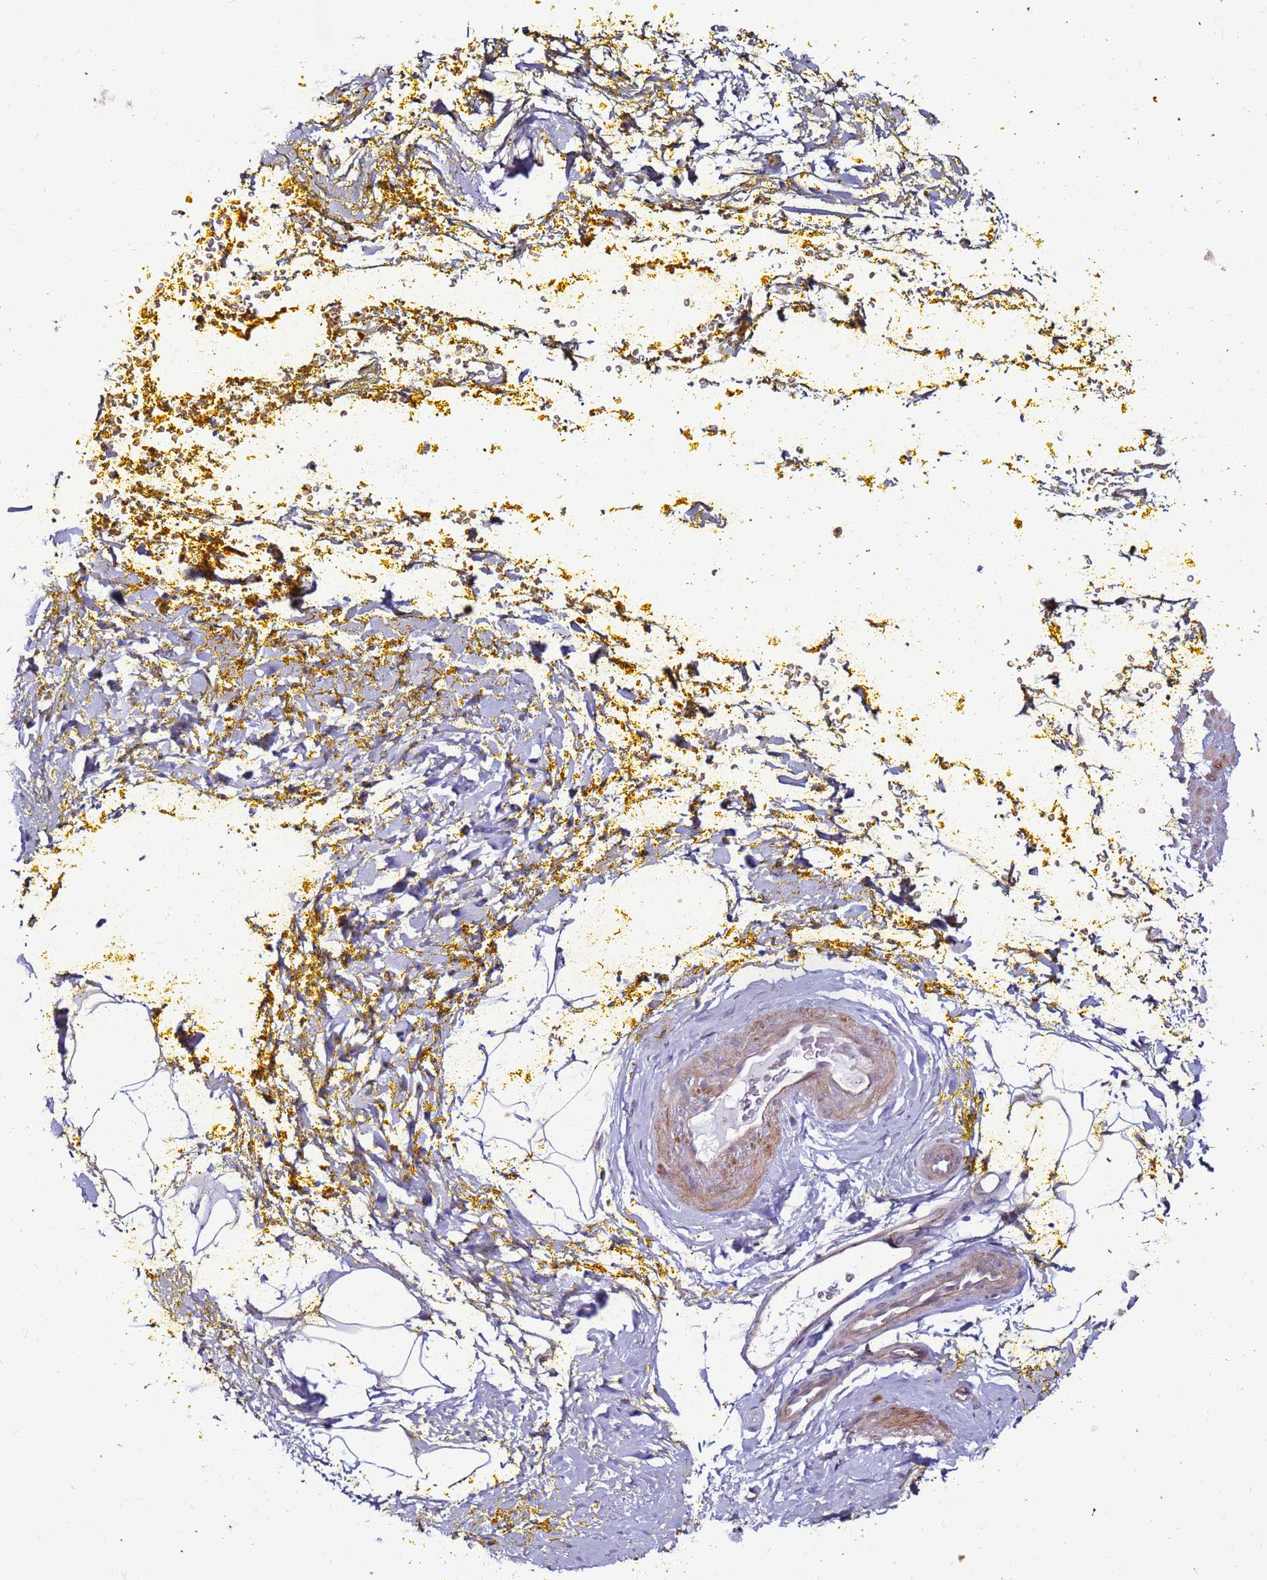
{"staining": {"intensity": "moderate", "quantity": "25%-75%", "location": "cytoplasmic/membranous,nuclear"}, "tissue": "adipose tissue", "cell_type": "Adipocytes", "image_type": "normal", "snomed": [{"axis": "morphology", "description": "Normal tissue, NOS"}, {"axis": "morphology", "description": "Adenocarcinoma, Low grade"}, {"axis": "topography", "description": "Prostate"}, {"axis": "topography", "description": "Peripheral nerve tissue"}], "caption": "DAB (3,3'-diaminobenzidine) immunohistochemical staining of benign adipose tissue displays moderate cytoplasmic/membranous,nuclear protein staining in about 25%-75% of adipocytes. The staining was performed using DAB, with brown indicating positive protein expression. Nuclei are stained blue with hematoxylin.", "gene": "KPNA4", "patient": {"sex": "male", "age": 63}}